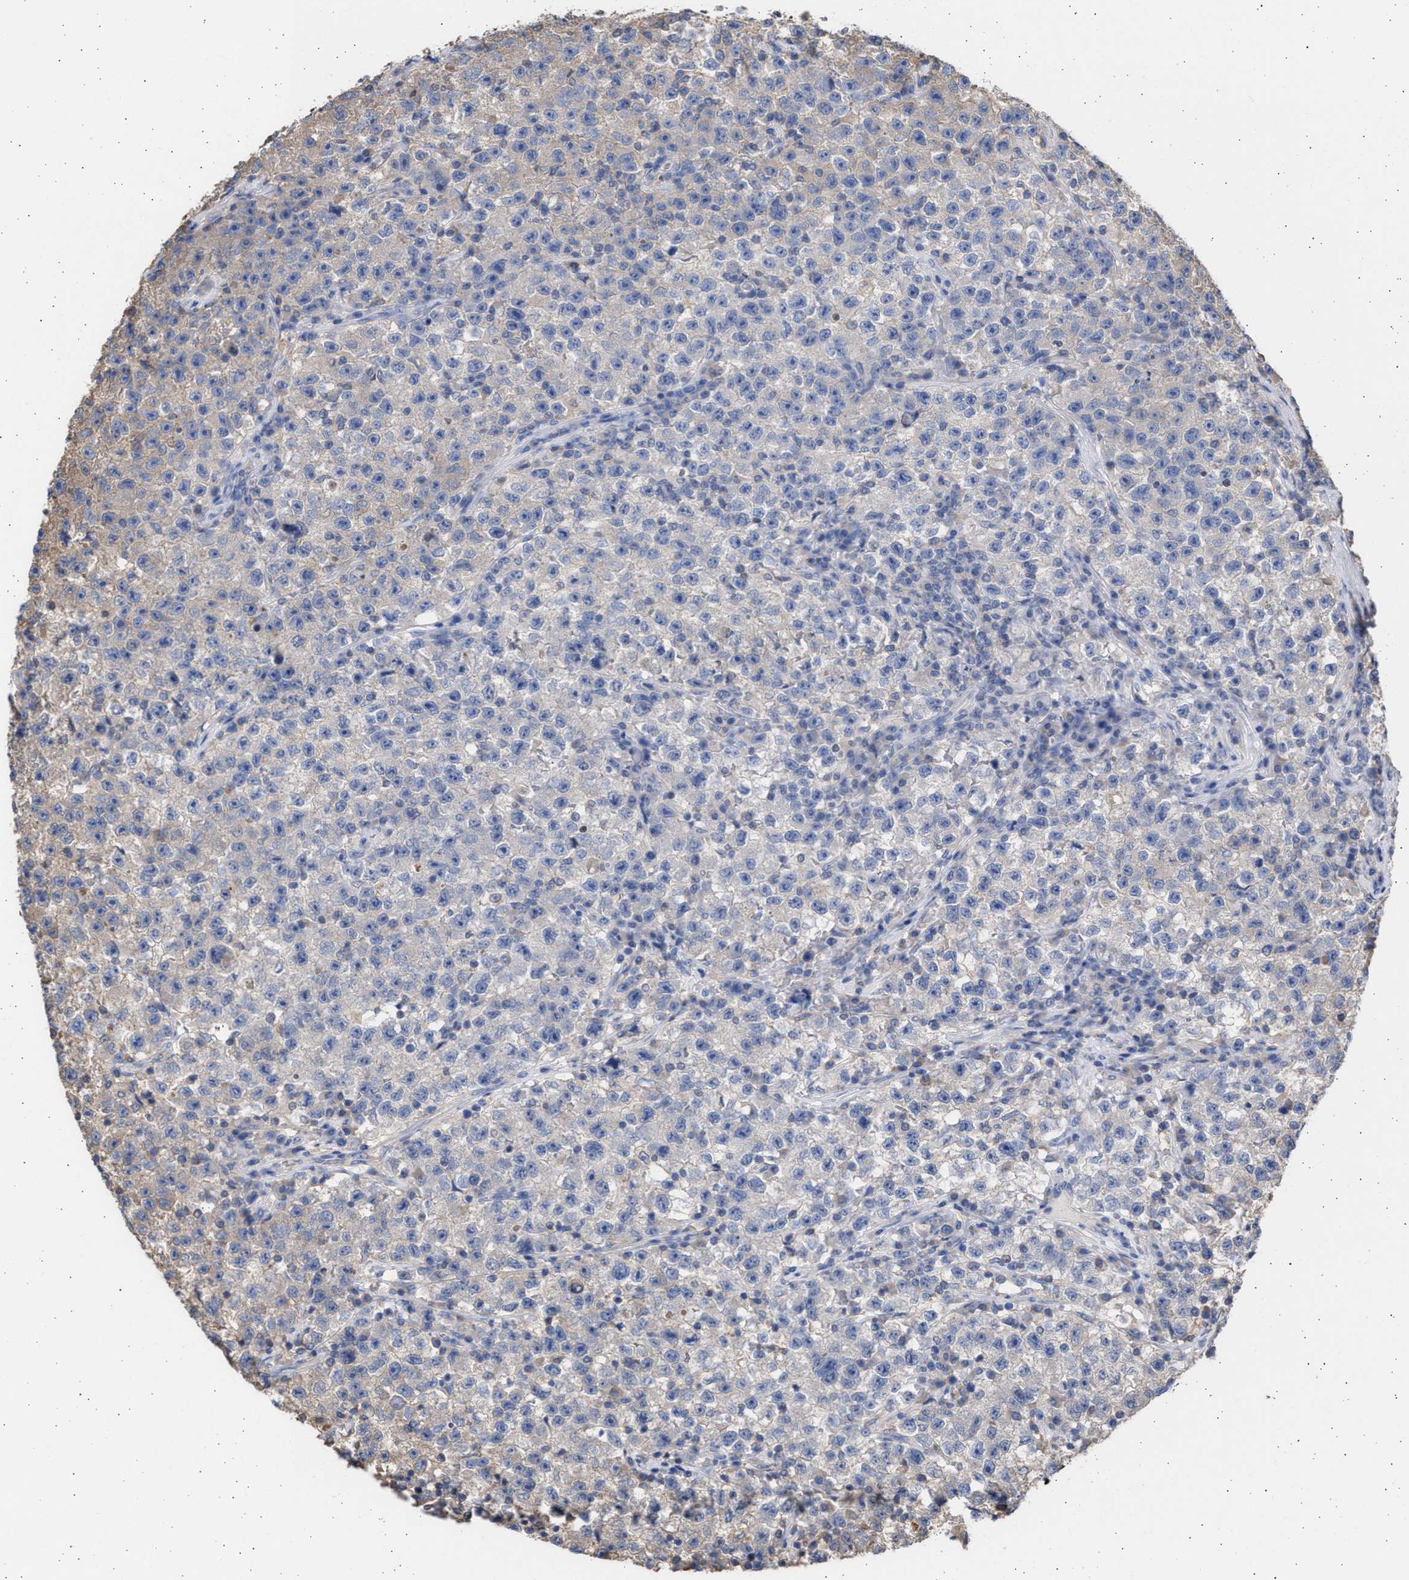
{"staining": {"intensity": "weak", "quantity": "<25%", "location": "cytoplasmic/membranous"}, "tissue": "testis cancer", "cell_type": "Tumor cells", "image_type": "cancer", "snomed": [{"axis": "morphology", "description": "Seminoma, NOS"}, {"axis": "topography", "description": "Testis"}], "caption": "High magnification brightfield microscopy of testis cancer (seminoma) stained with DAB (3,3'-diaminobenzidine) (brown) and counterstained with hematoxylin (blue): tumor cells show no significant staining.", "gene": "ALDOC", "patient": {"sex": "male", "age": 22}}